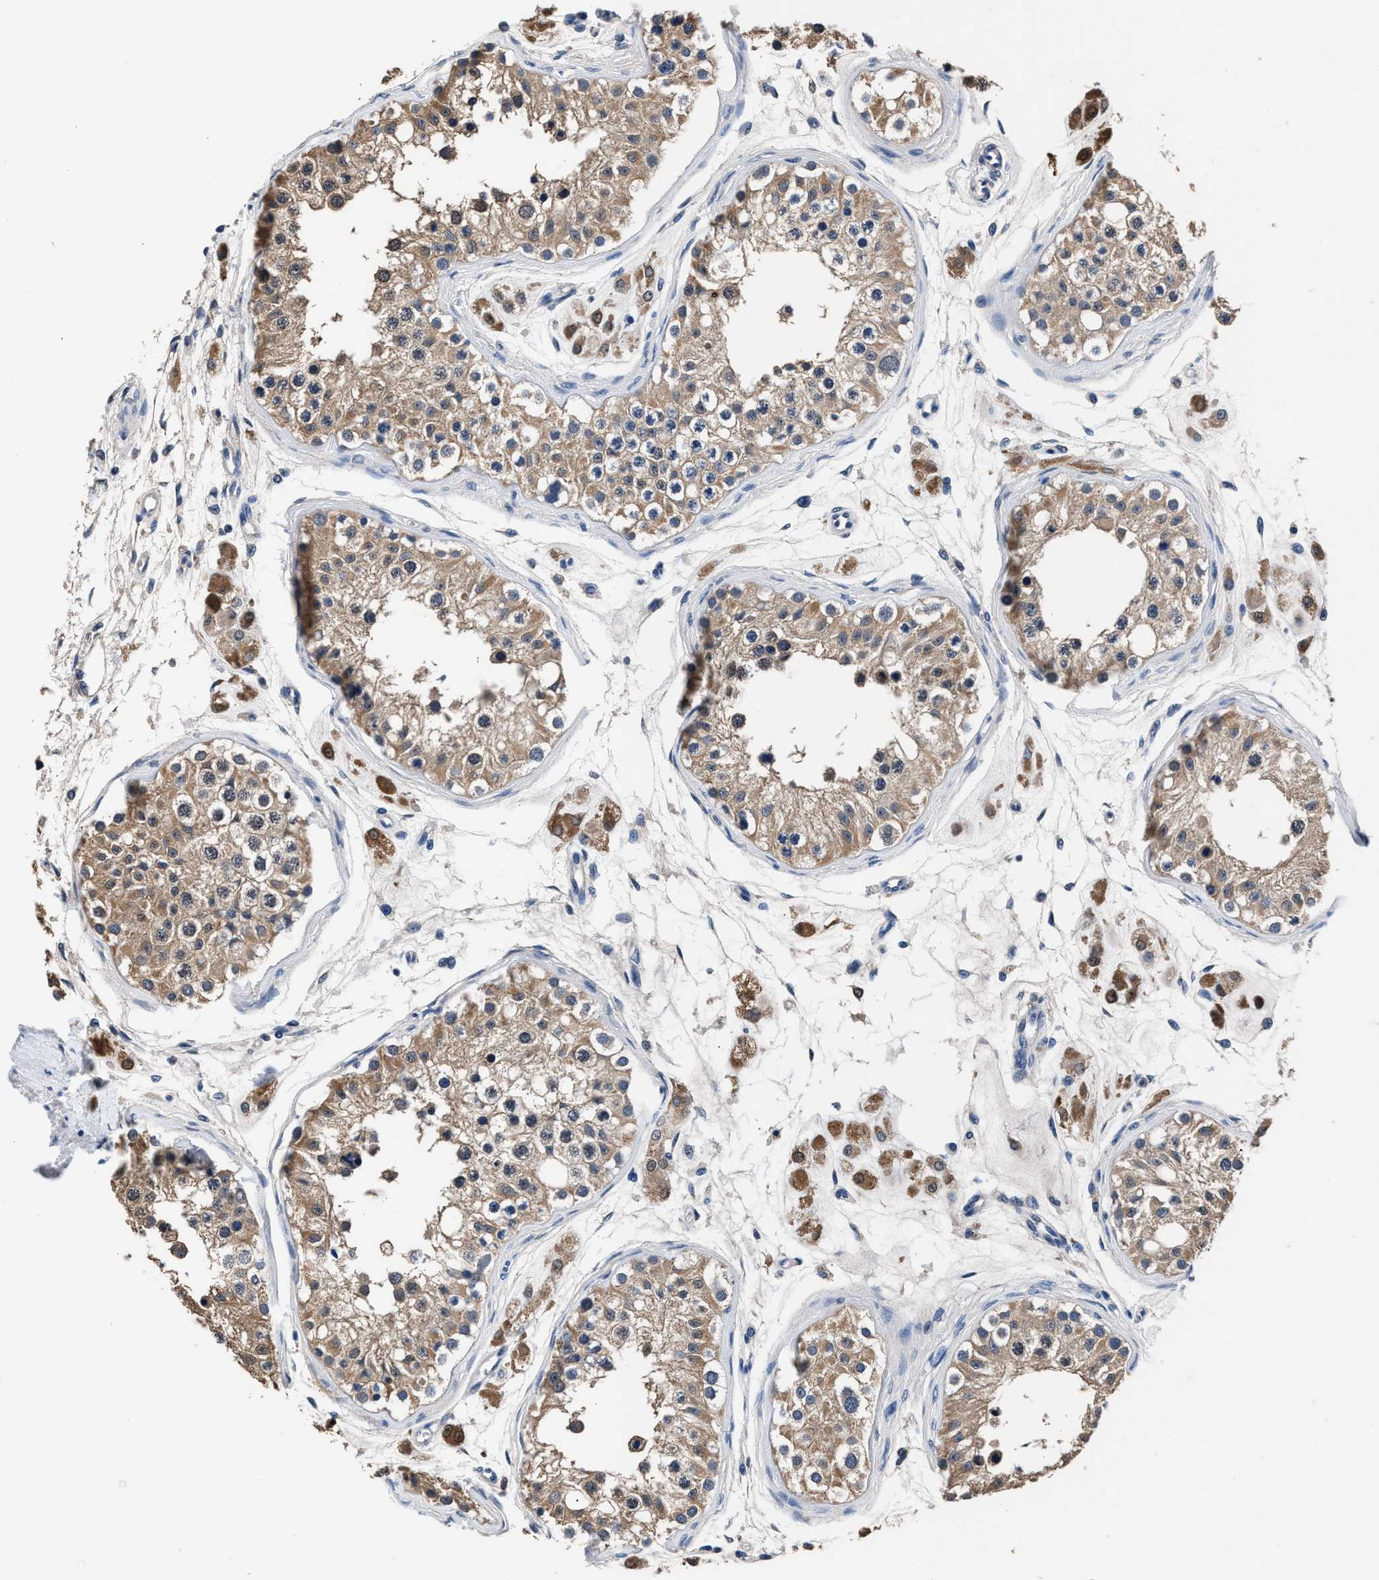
{"staining": {"intensity": "moderate", "quantity": "25%-75%", "location": "cytoplasmic/membranous"}, "tissue": "testis", "cell_type": "Cells in seminiferous ducts", "image_type": "normal", "snomed": [{"axis": "morphology", "description": "Normal tissue, NOS"}, {"axis": "morphology", "description": "Adenocarcinoma, metastatic, NOS"}, {"axis": "topography", "description": "Testis"}], "caption": "High-magnification brightfield microscopy of unremarkable testis stained with DAB (brown) and counterstained with hematoxylin (blue). cells in seminiferous ducts exhibit moderate cytoplasmic/membranous staining is seen in approximately25%-75% of cells. Immunohistochemistry (ihc) stains the protein in brown and the nuclei are stained blue.", "gene": "GSTM1", "patient": {"sex": "male", "age": 26}}